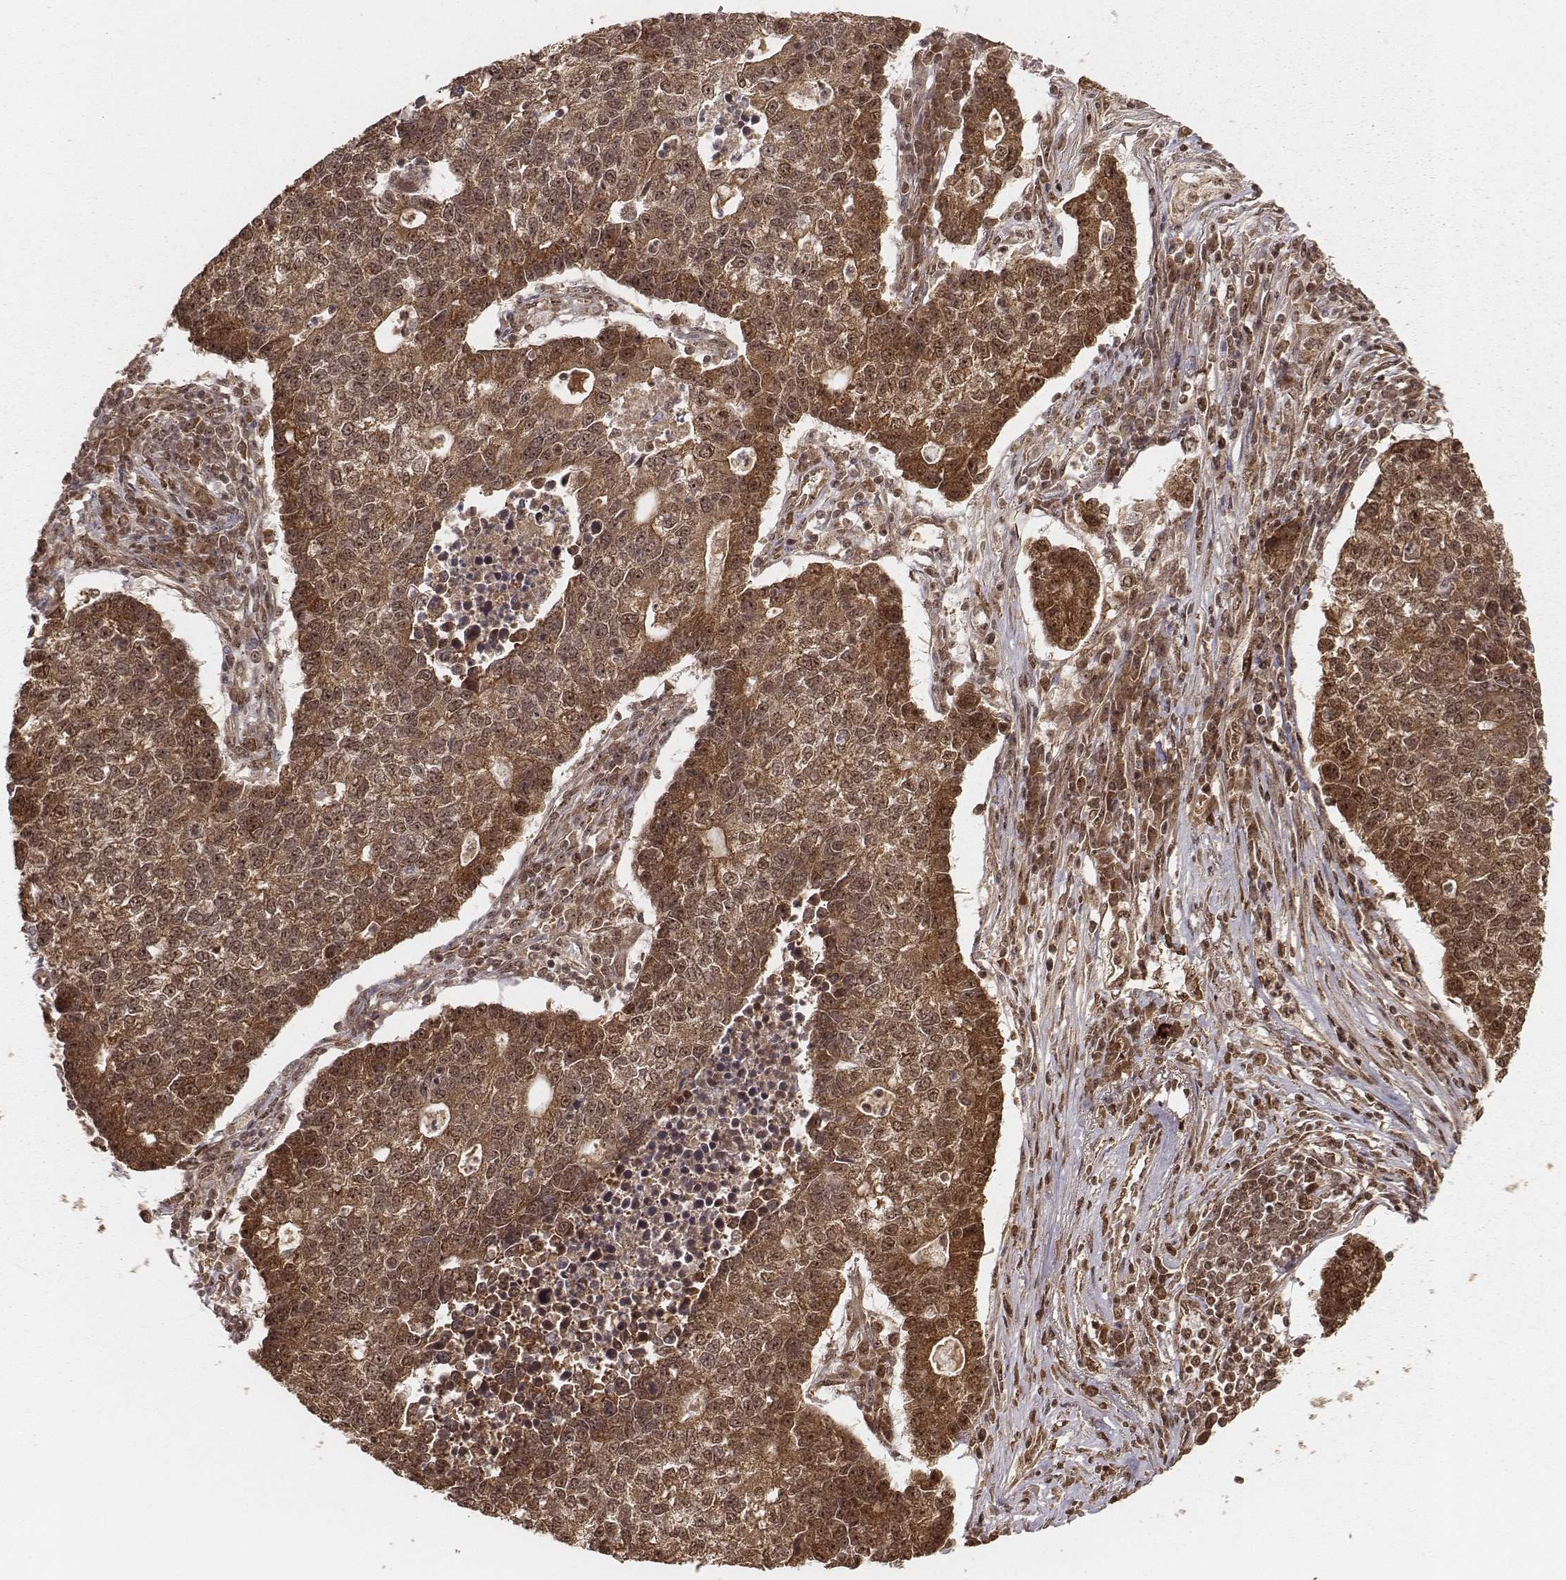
{"staining": {"intensity": "moderate", "quantity": ">75%", "location": "cytoplasmic/membranous,nuclear"}, "tissue": "lung cancer", "cell_type": "Tumor cells", "image_type": "cancer", "snomed": [{"axis": "morphology", "description": "Adenocarcinoma, NOS"}, {"axis": "topography", "description": "Lung"}], "caption": "A histopathology image of human lung cancer stained for a protein demonstrates moderate cytoplasmic/membranous and nuclear brown staining in tumor cells. Using DAB (3,3'-diaminobenzidine) (brown) and hematoxylin (blue) stains, captured at high magnification using brightfield microscopy.", "gene": "NFX1", "patient": {"sex": "male", "age": 57}}